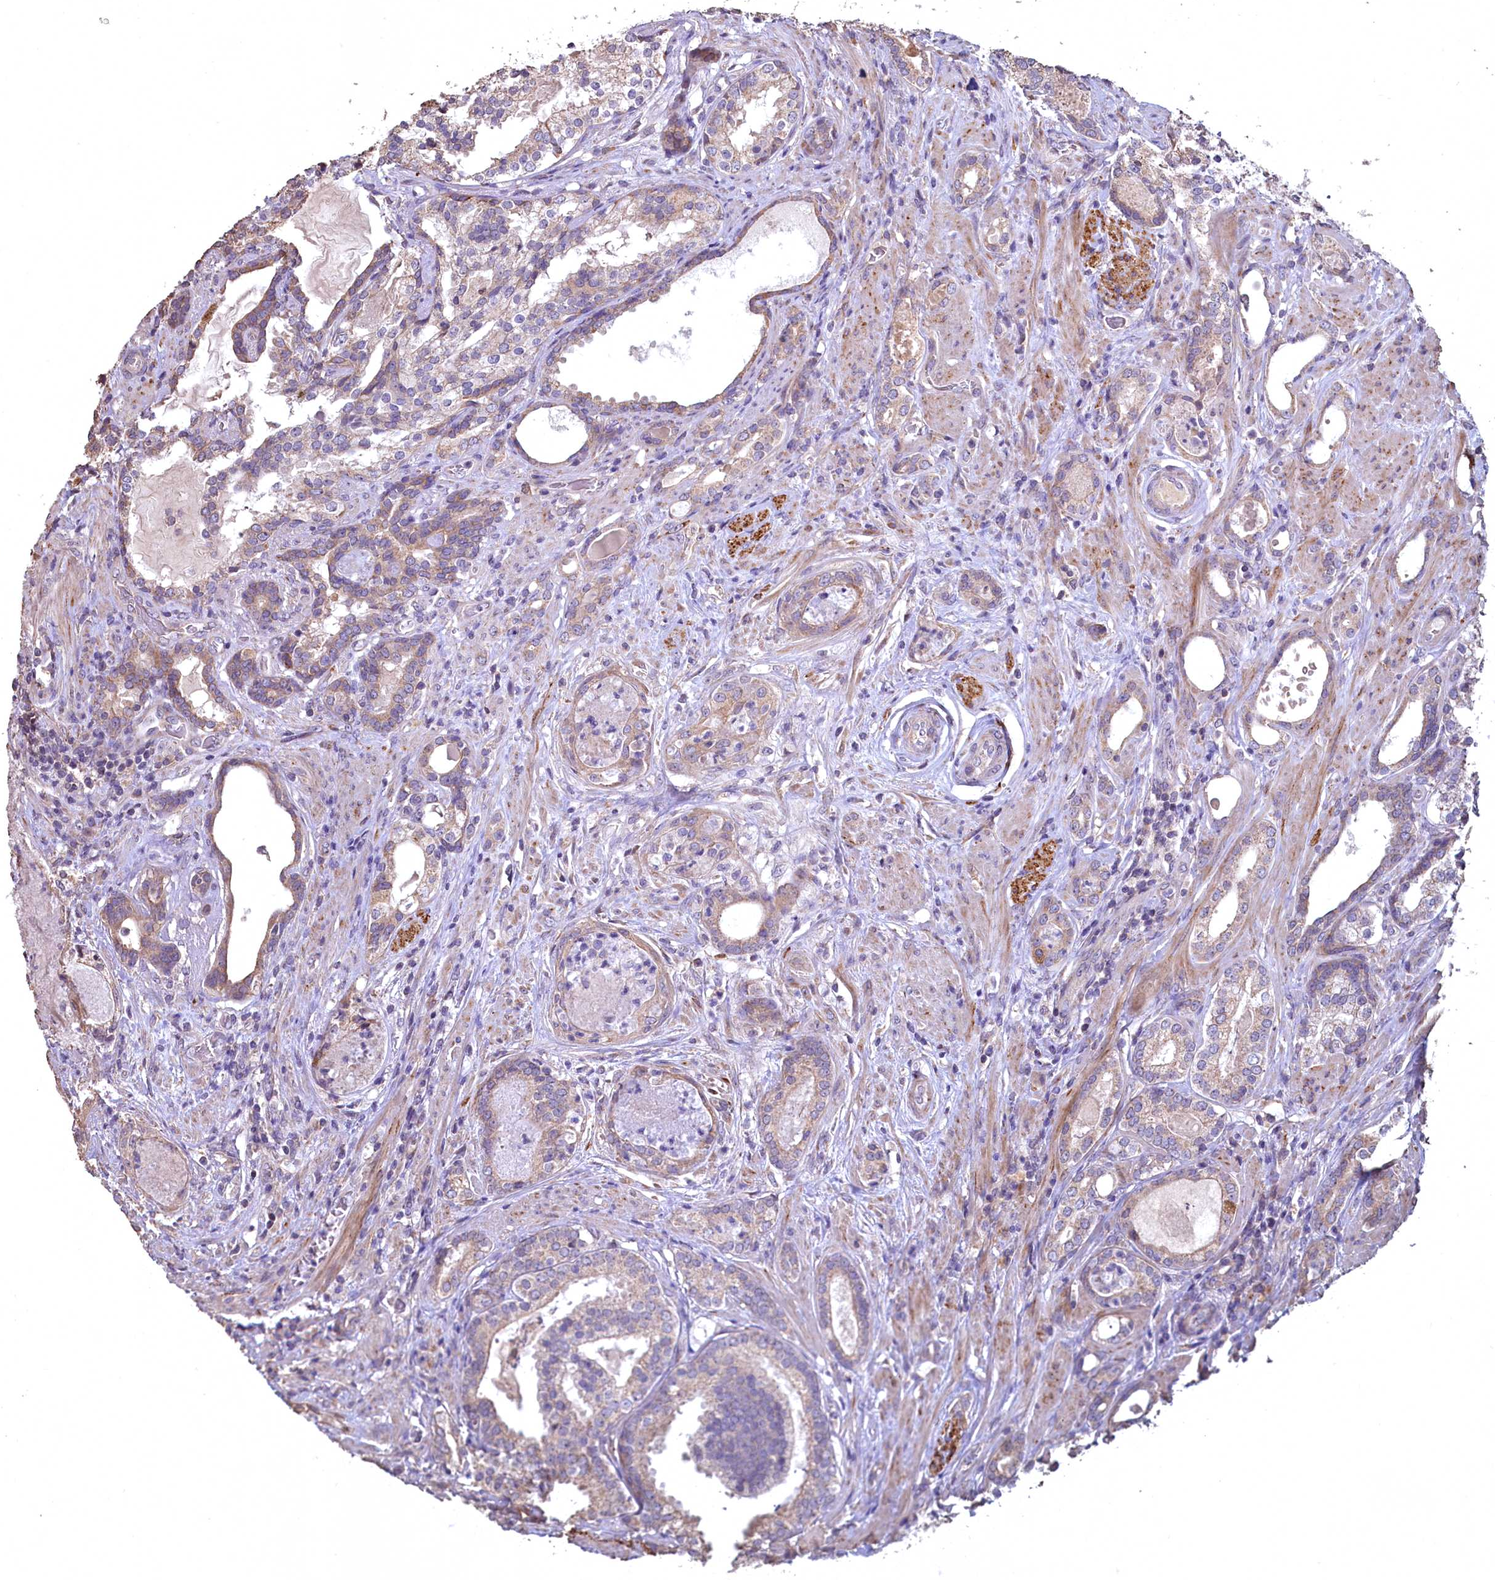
{"staining": {"intensity": "weak", "quantity": "25%-75%", "location": "cytoplasmic/membranous"}, "tissue": "prostate cancer", "cell_type": "Tumor cells", "image_type": "cancer", "snomed": [{"axis": "morphology", "description": "Adenocarcinoma, High grade"}, {"axis": "topography", "description": "Prostate"}], "caption": "A brown stain shows weak cytoplasmic/membranous expression of a protein in prostate cancer tumor cells. The staining is performed using DAB brown chromogen to label protein expression. The nuclei are counter-stained blue using hematoxylin.", "gene": "FUNDC1", "patient": {"sex": "male", "age": 58}}